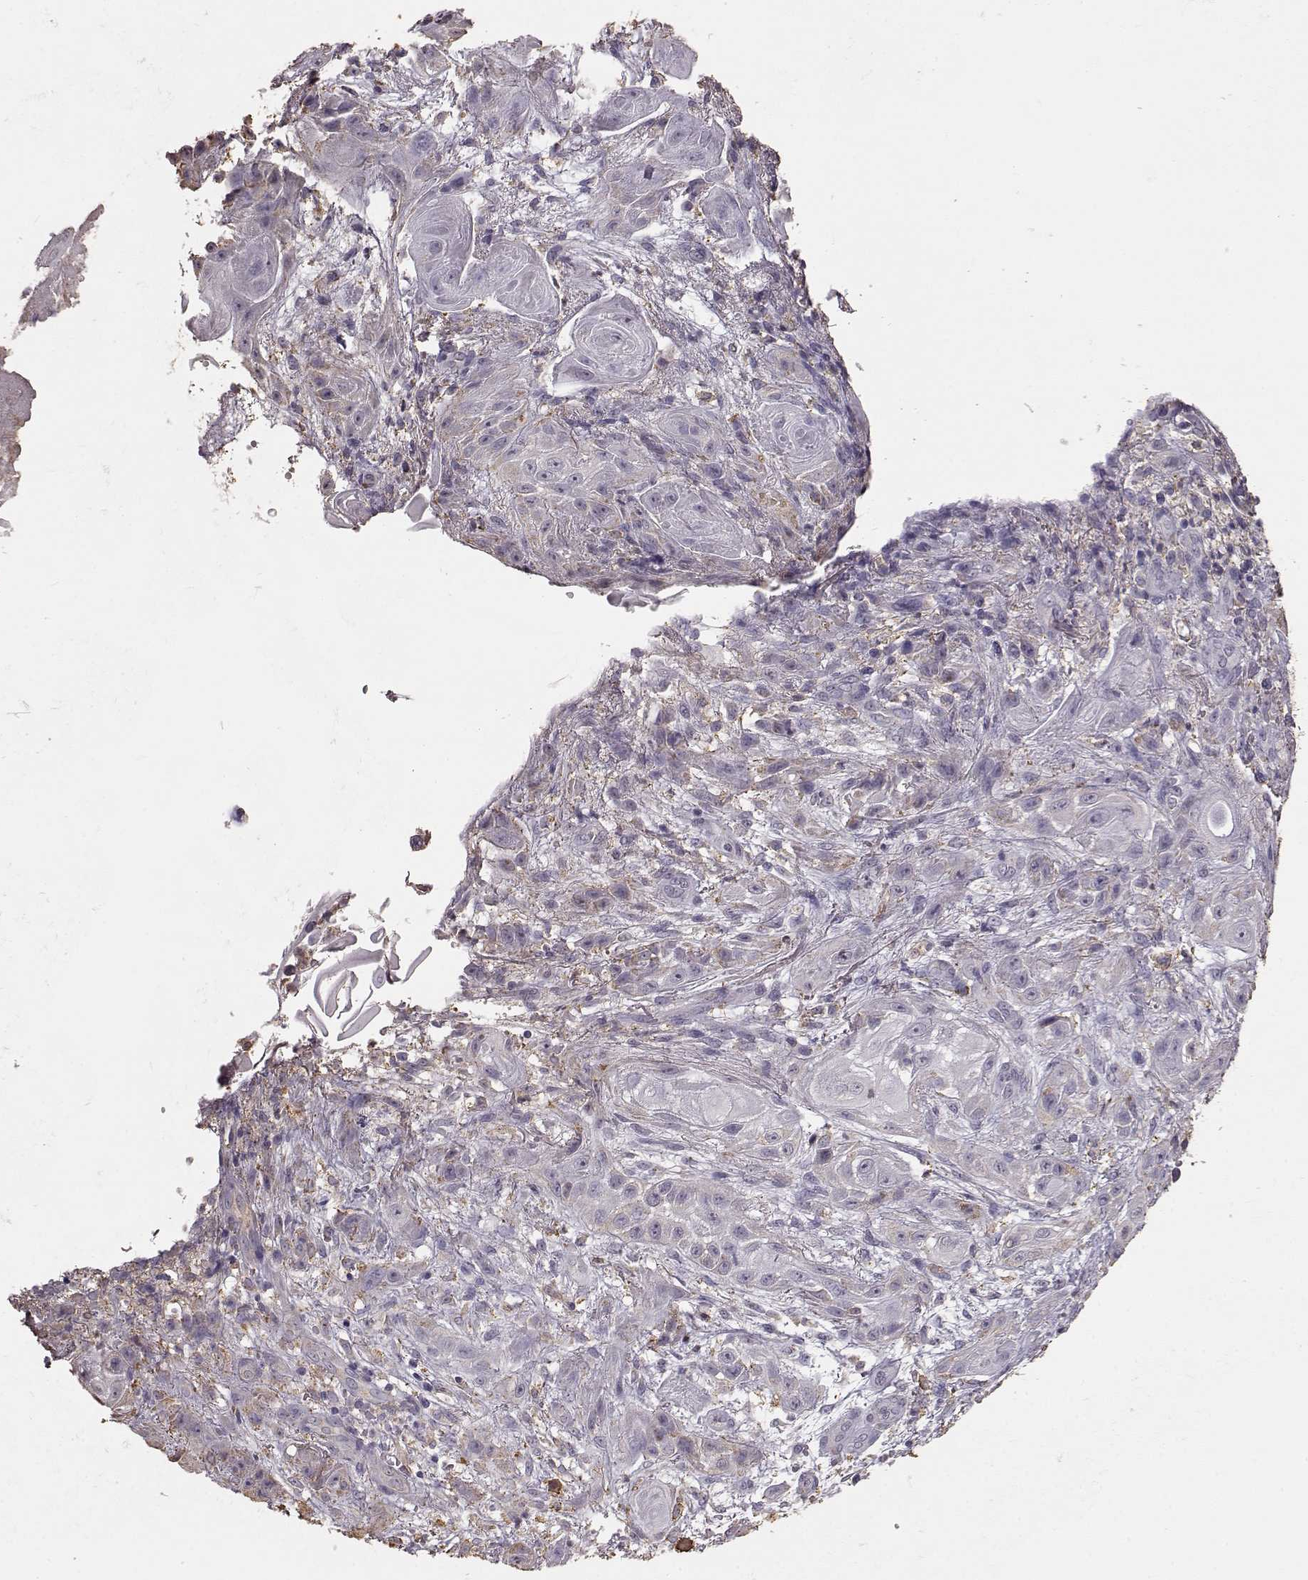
{"staining": {"intensity": "negative", "quantity": "none", "location": "none"}, "tissue": "skin cancer", "cell_type": "Tumor cells", "image_type": "cancer", "snomed": [{"axis": "morphology", "description": "Squamous cell carcinoma, NOS"}, {"axis": "topography", "description": "Skin"}], "caption": "The IHC micrograph has no significant staining in tumor cells of skin cancer tissue.", "gene": "GABRG3", "patient": {"sex": "male", "age": 62}}